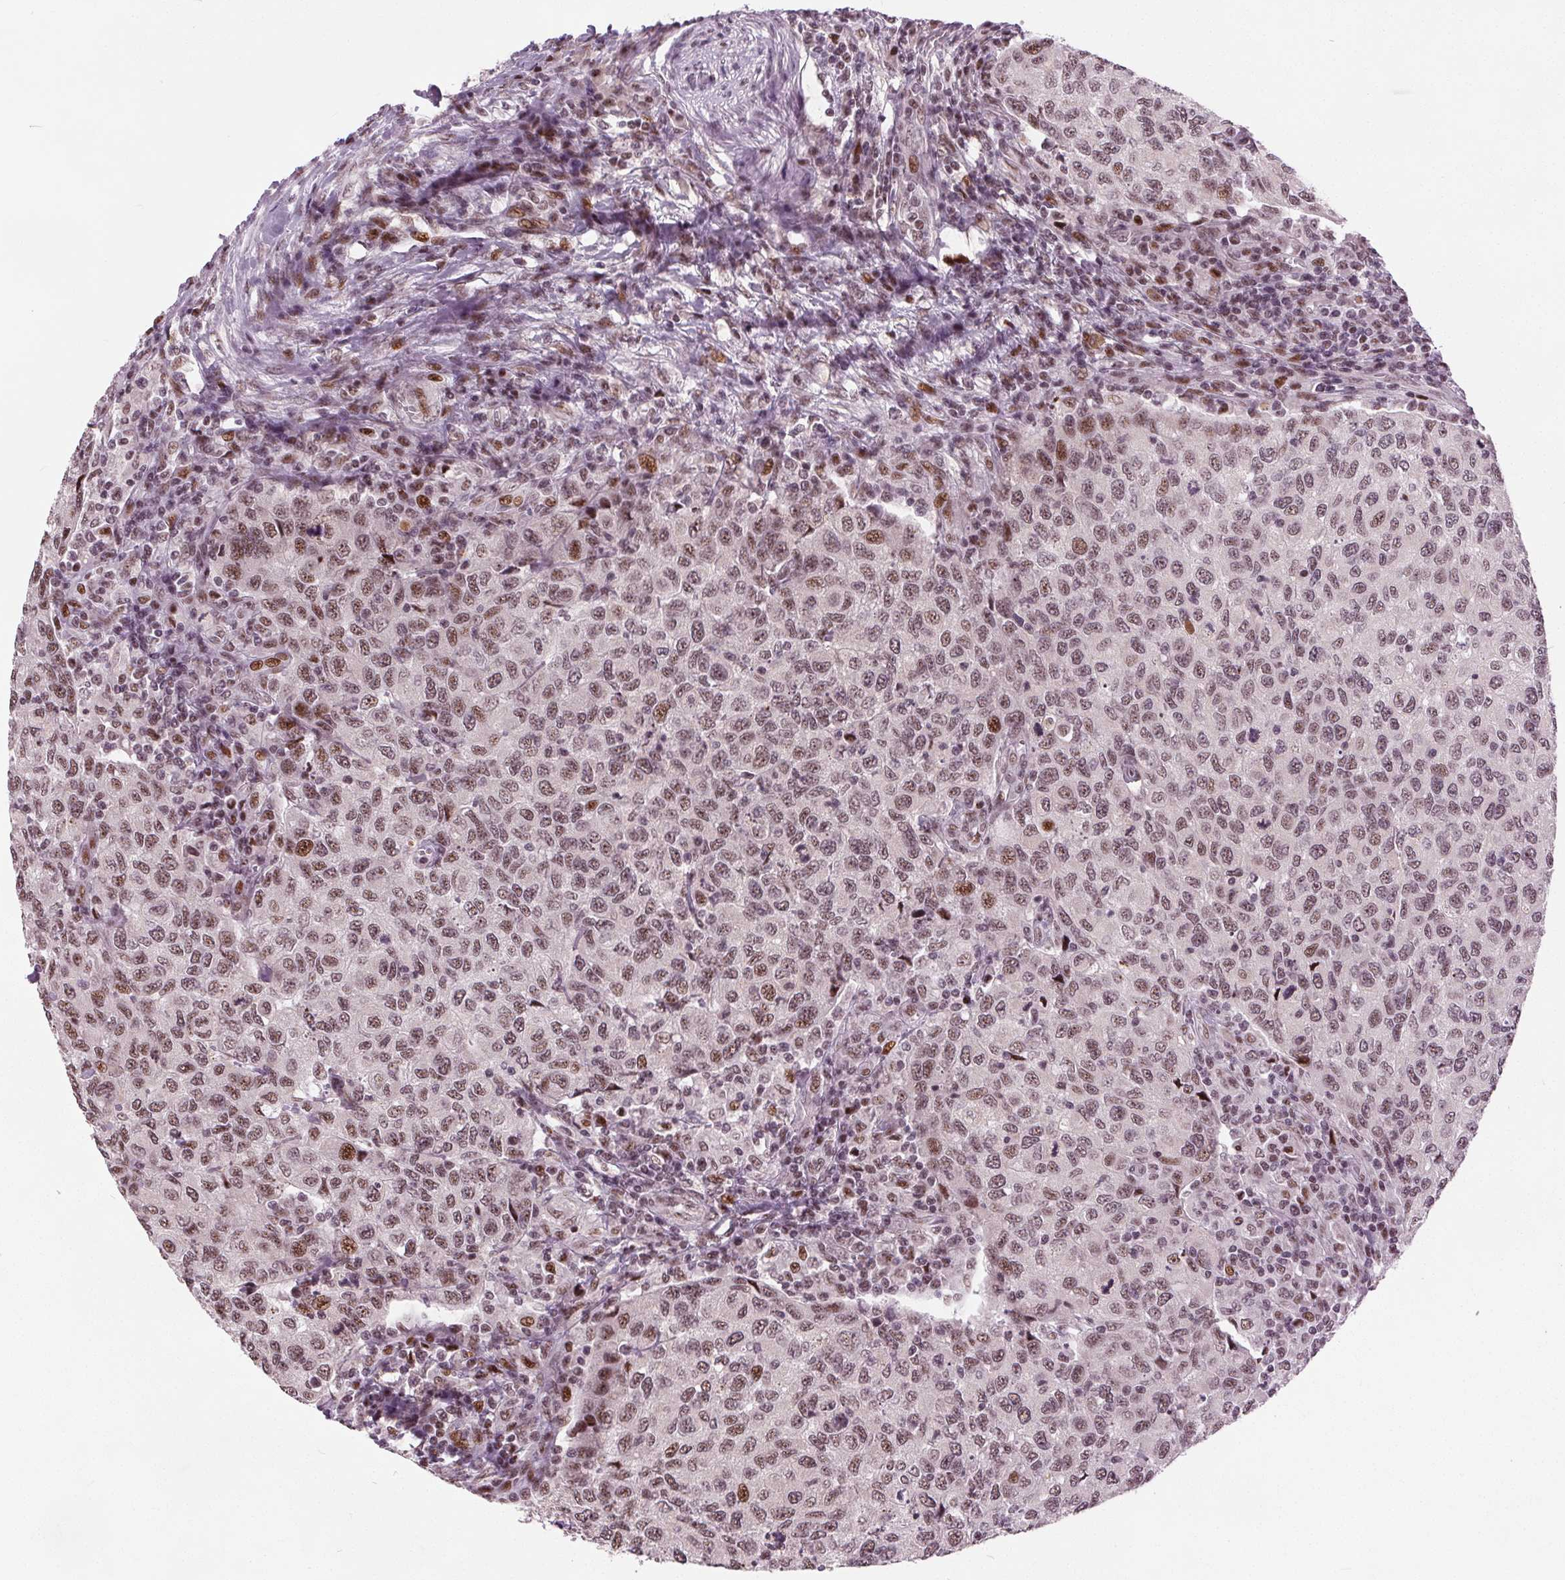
{"staining": {"intensity": "moderate", "quantity": ">75%", "location": "nuclear"}, "tissue": "urothelial cancer", "cell_type": "Tumor cells", "image_type": "cancer", "snomed": [{"axis": "morphology", "description": "Urothelial carcinoma, High grade"}, {"axis": "topography", "description": "Urinary bladder"}], "caption": "High-grade urothelial carcinoma stained for a protein reveals moderate nuclear positivity in tumor cells.", "gene": "TTC34", "patient": {"sex": "female", "age": 78}}